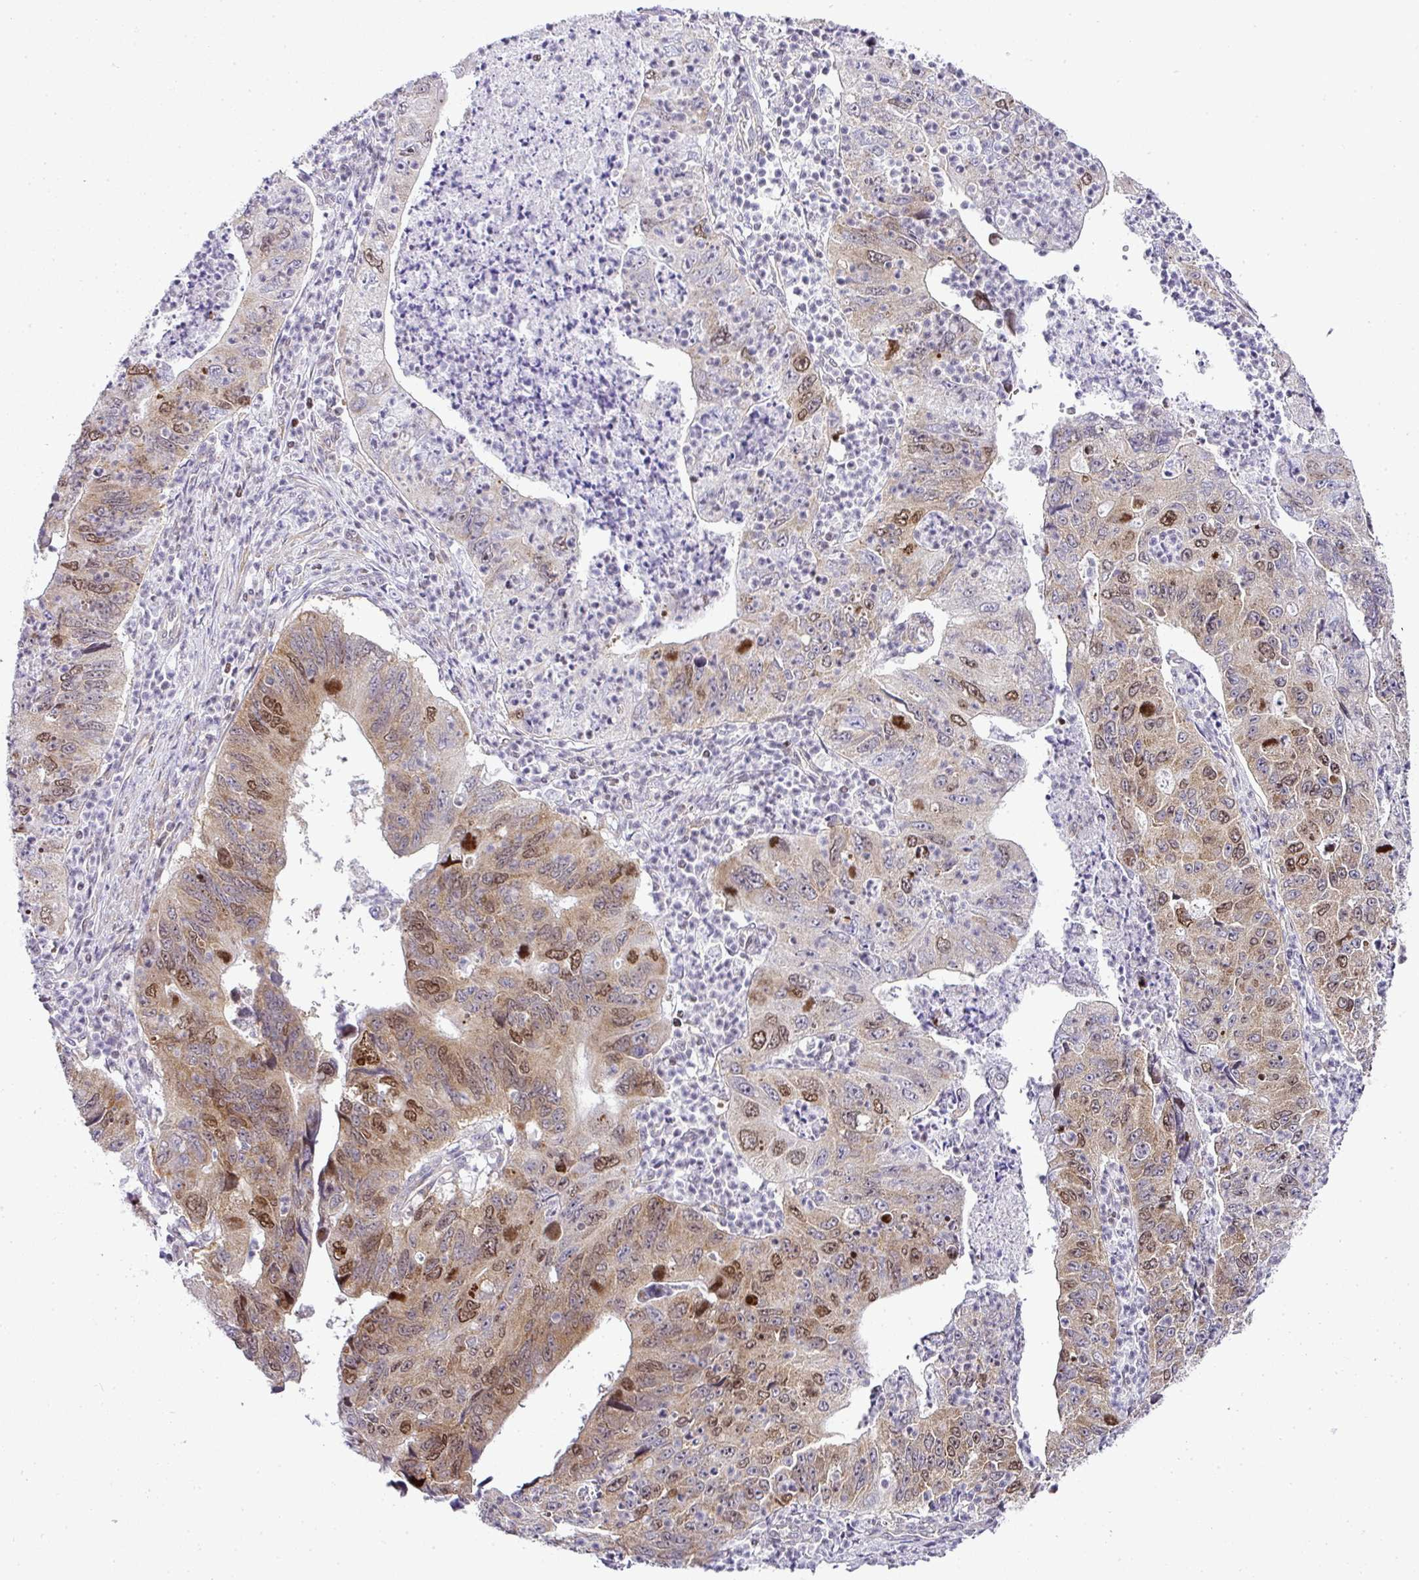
{"staining": {"intensity": "moderate", "quantity": "25%-75%", "location": "cytoplasmic/membranous,nuclear"}, "tissue": "stomach cancer", "cell_type": "Tumor cells", "image_type": "cancer", "snomed": [{"axis": "morphology", "description": "Adenocarcinoma, NOS"}, {"axis": "topography", "description": "Stomach"}], "caption": "This histopathology image displays IHC staining of adenocarcinoma (stomach), with medium moderate cytoplasmic/membranous and nuclear expression in about 25%-75% of tumor cells.", "gene": "FAM32A", "patient": {"sex": "male", "age": 59}}